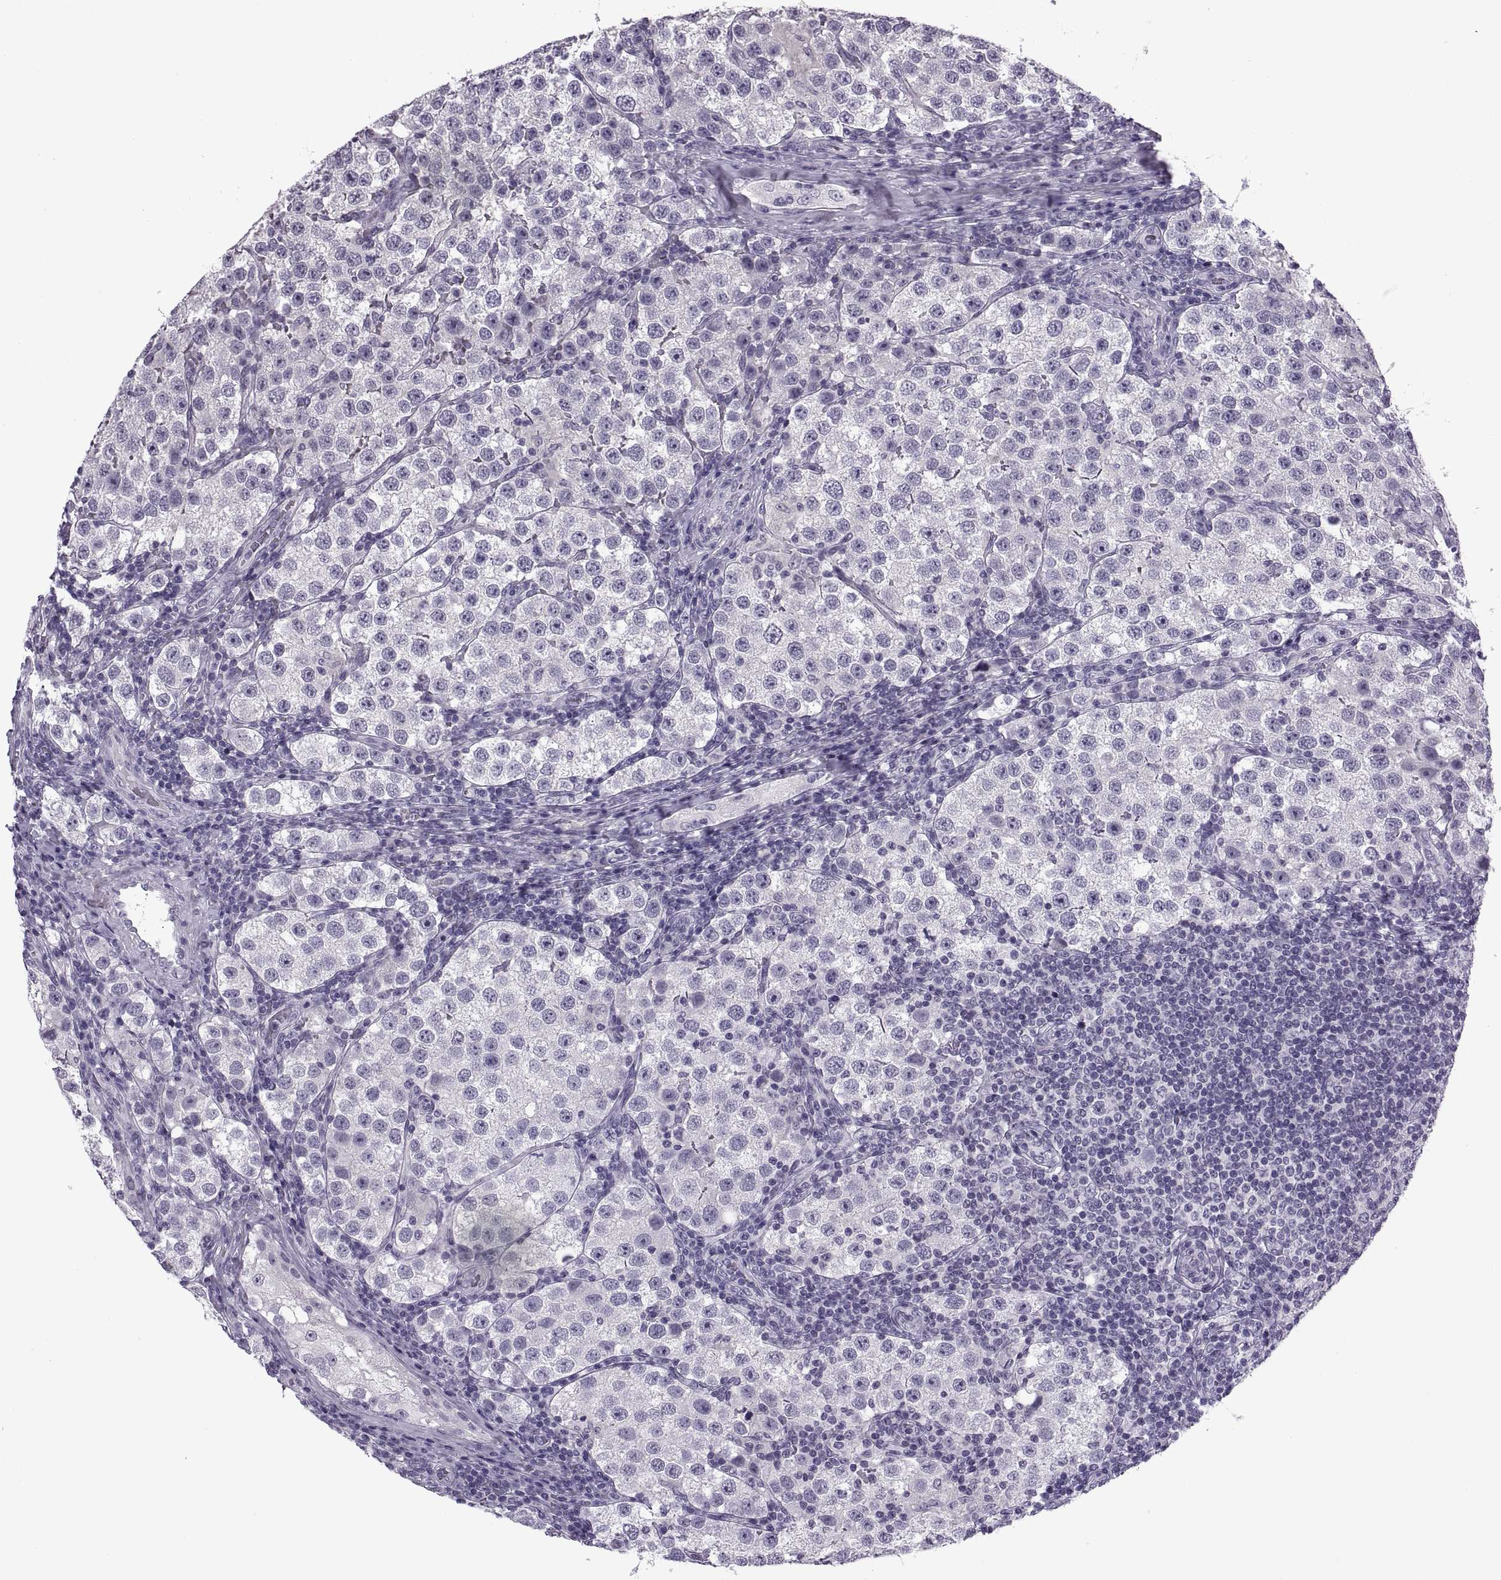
{"staining": {"intensity": "negative", "quantity": "none", "location": "none"}, "tissue": "testis cancer", "cell_type": "Tumor cells", "image_type": "cancer", "snomed": [{"axis": "morphology", "description": "Seminoma, NOS"}, {"axis": "topography", "description": "Testis"}], "caption": "This is an immunohistochemistry photomicrograph of seminoma (testis). There is no staining in tumor cells.", "gene": "SYNGR4", "patient": {"sex": "male", "age": 37}}